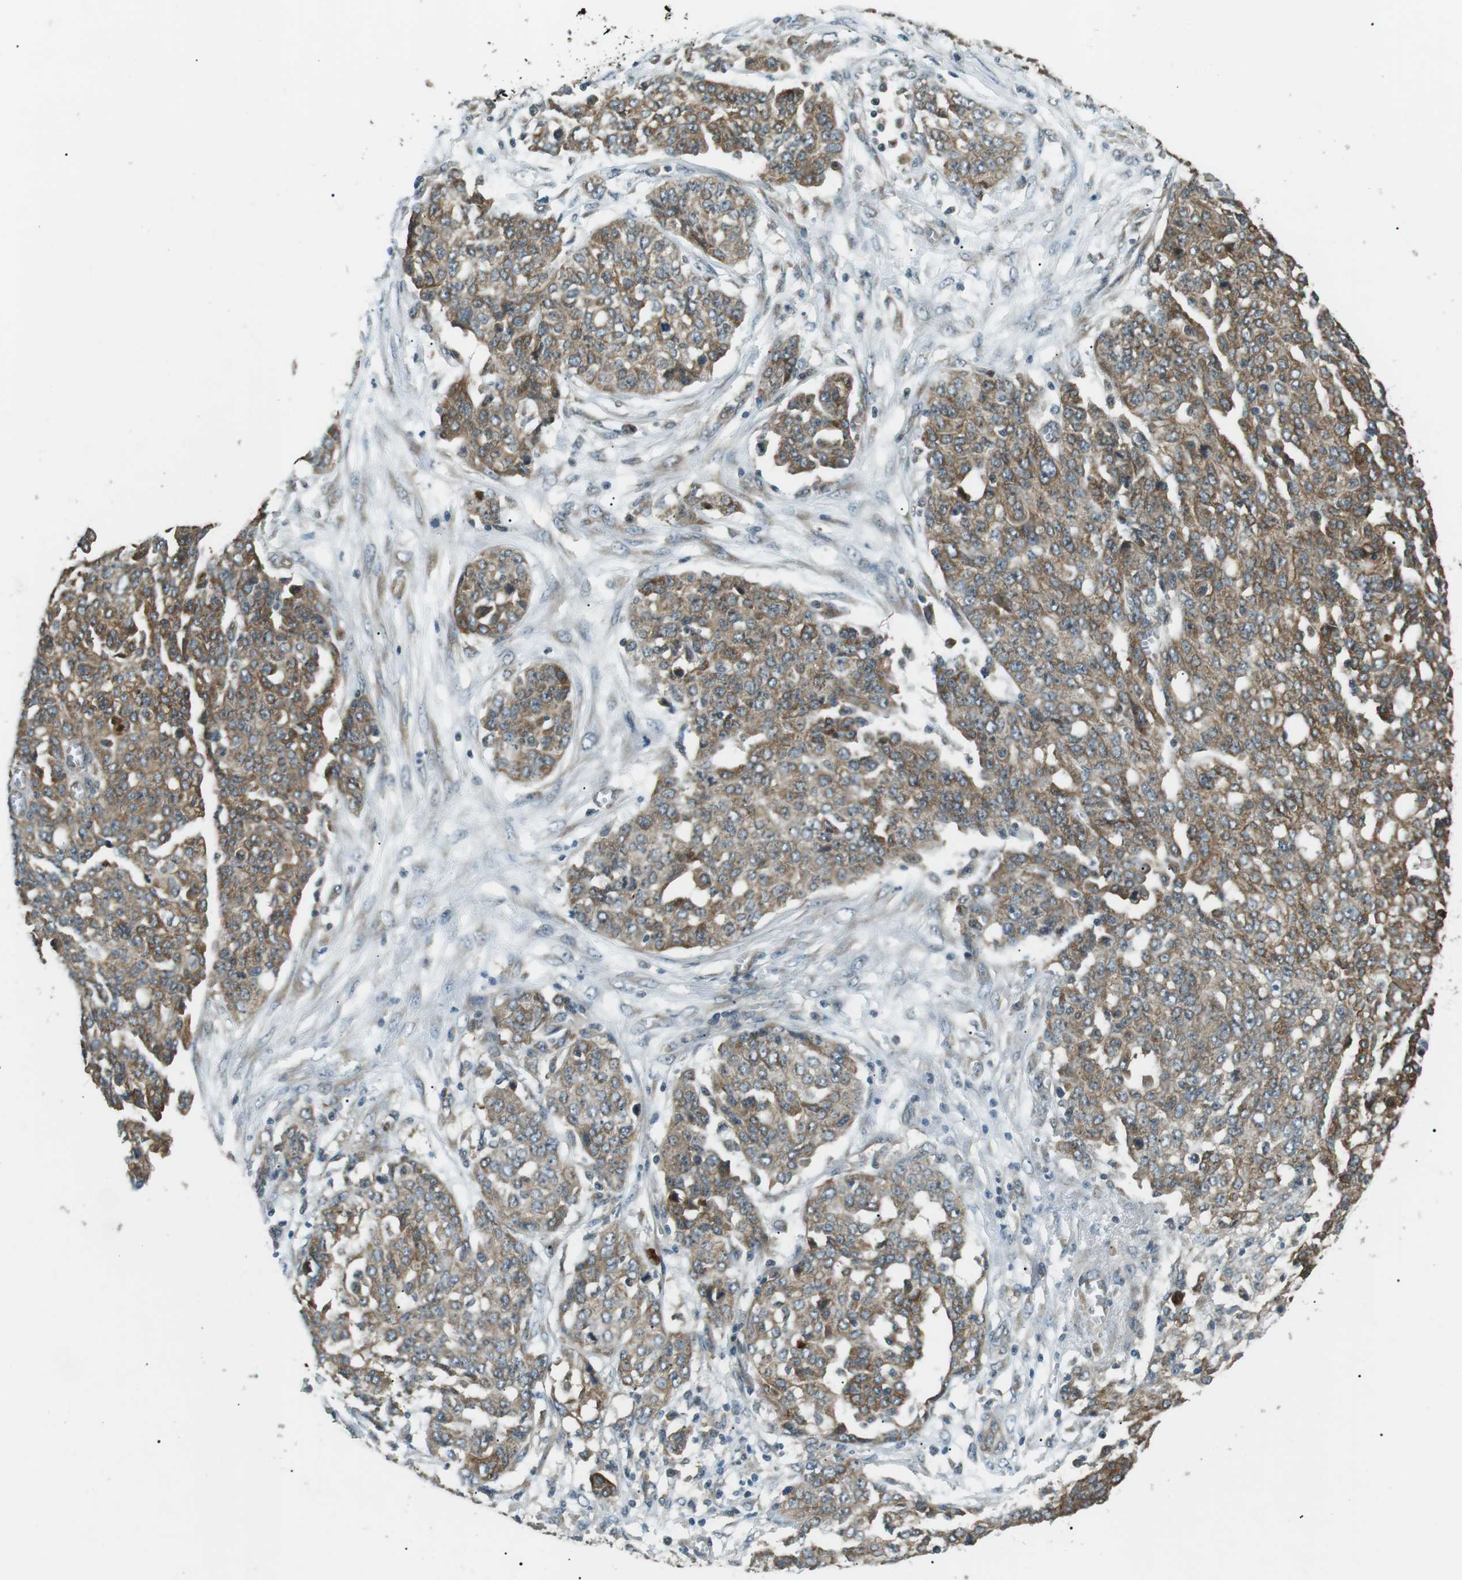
{"staining": {"intensity": "moderate", "quantity": ">75%", "location": "cytoplasmic/membranous"}, "tissue": "ovarian cancer", "cell_type": "Tumor cells", "image_type": "cancer", "snomed": [{"axis": "morphology", "description": "Cystadenocarcinoma, serous, NOS"}, {"axis": "topography", "description": "Soft tissue"}, {"axis": "topography", "description": "Ovary"}], "caption": "Ovarian cancer (serous cystadenocarcinoma) tissue demonstrates moderate cytoplasmic/membranous positivity in about >75% of tumor cells", "gene": "TMEM74", "patient": {"sex": "female", "age": 57}}